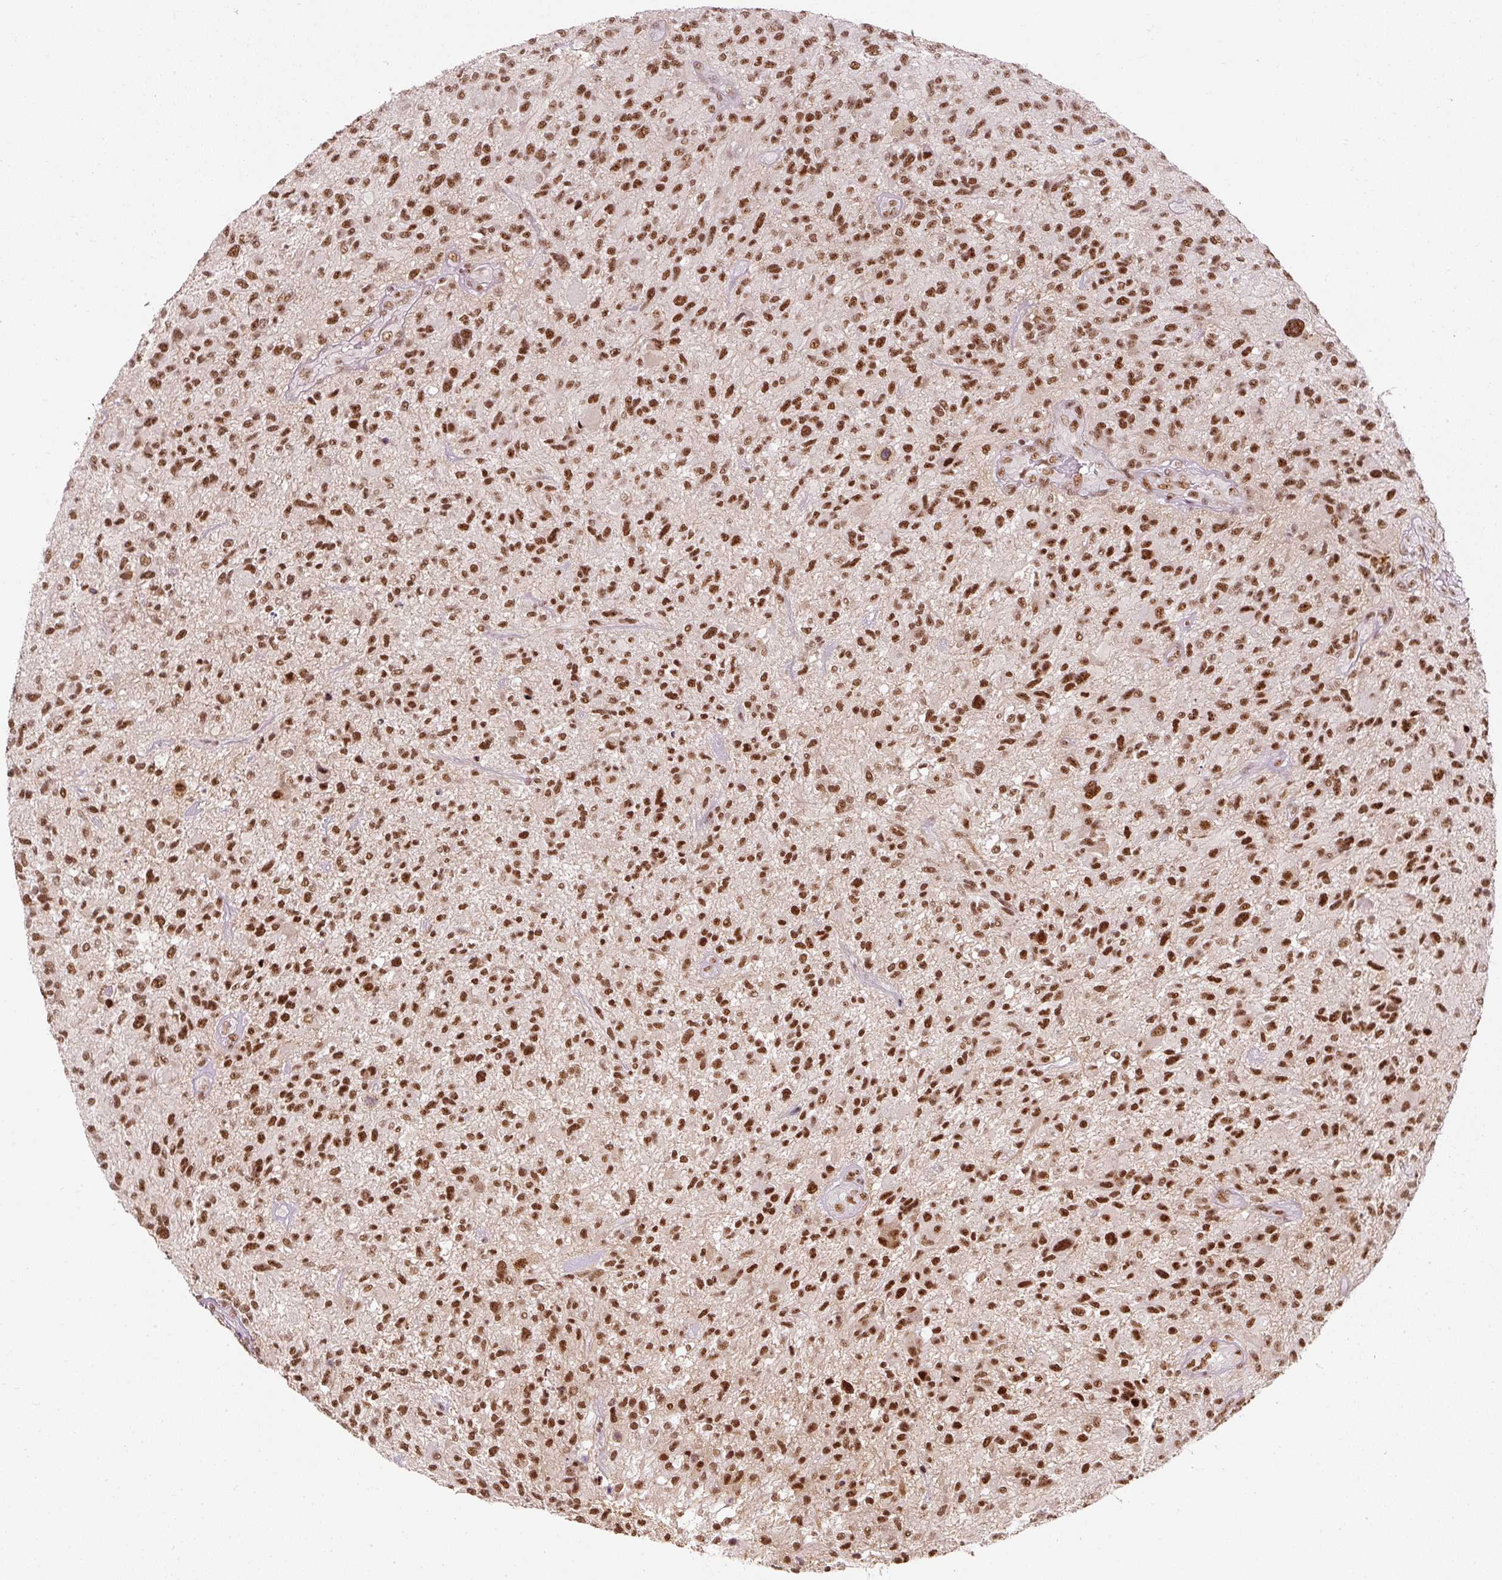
{"staining": {"intensity": "strong", "quantity": ">75%", "location": "nuclear"}, "tissue": "glioma", "cell_type": "Tumor cells", "image_type": "cancer", "snomed": [{"axis": "morphology", "description": "Glioma, malignant, High grade"}, {"axis": "topography", "description": "Brain"}], "caption": "Tumor cells display high levels of strong nuclear expression in approximately >75% of cells in high-grade glioma (malignant).", "gene": "U2AF2", "patient": {"sex": "male", "age": 47}}